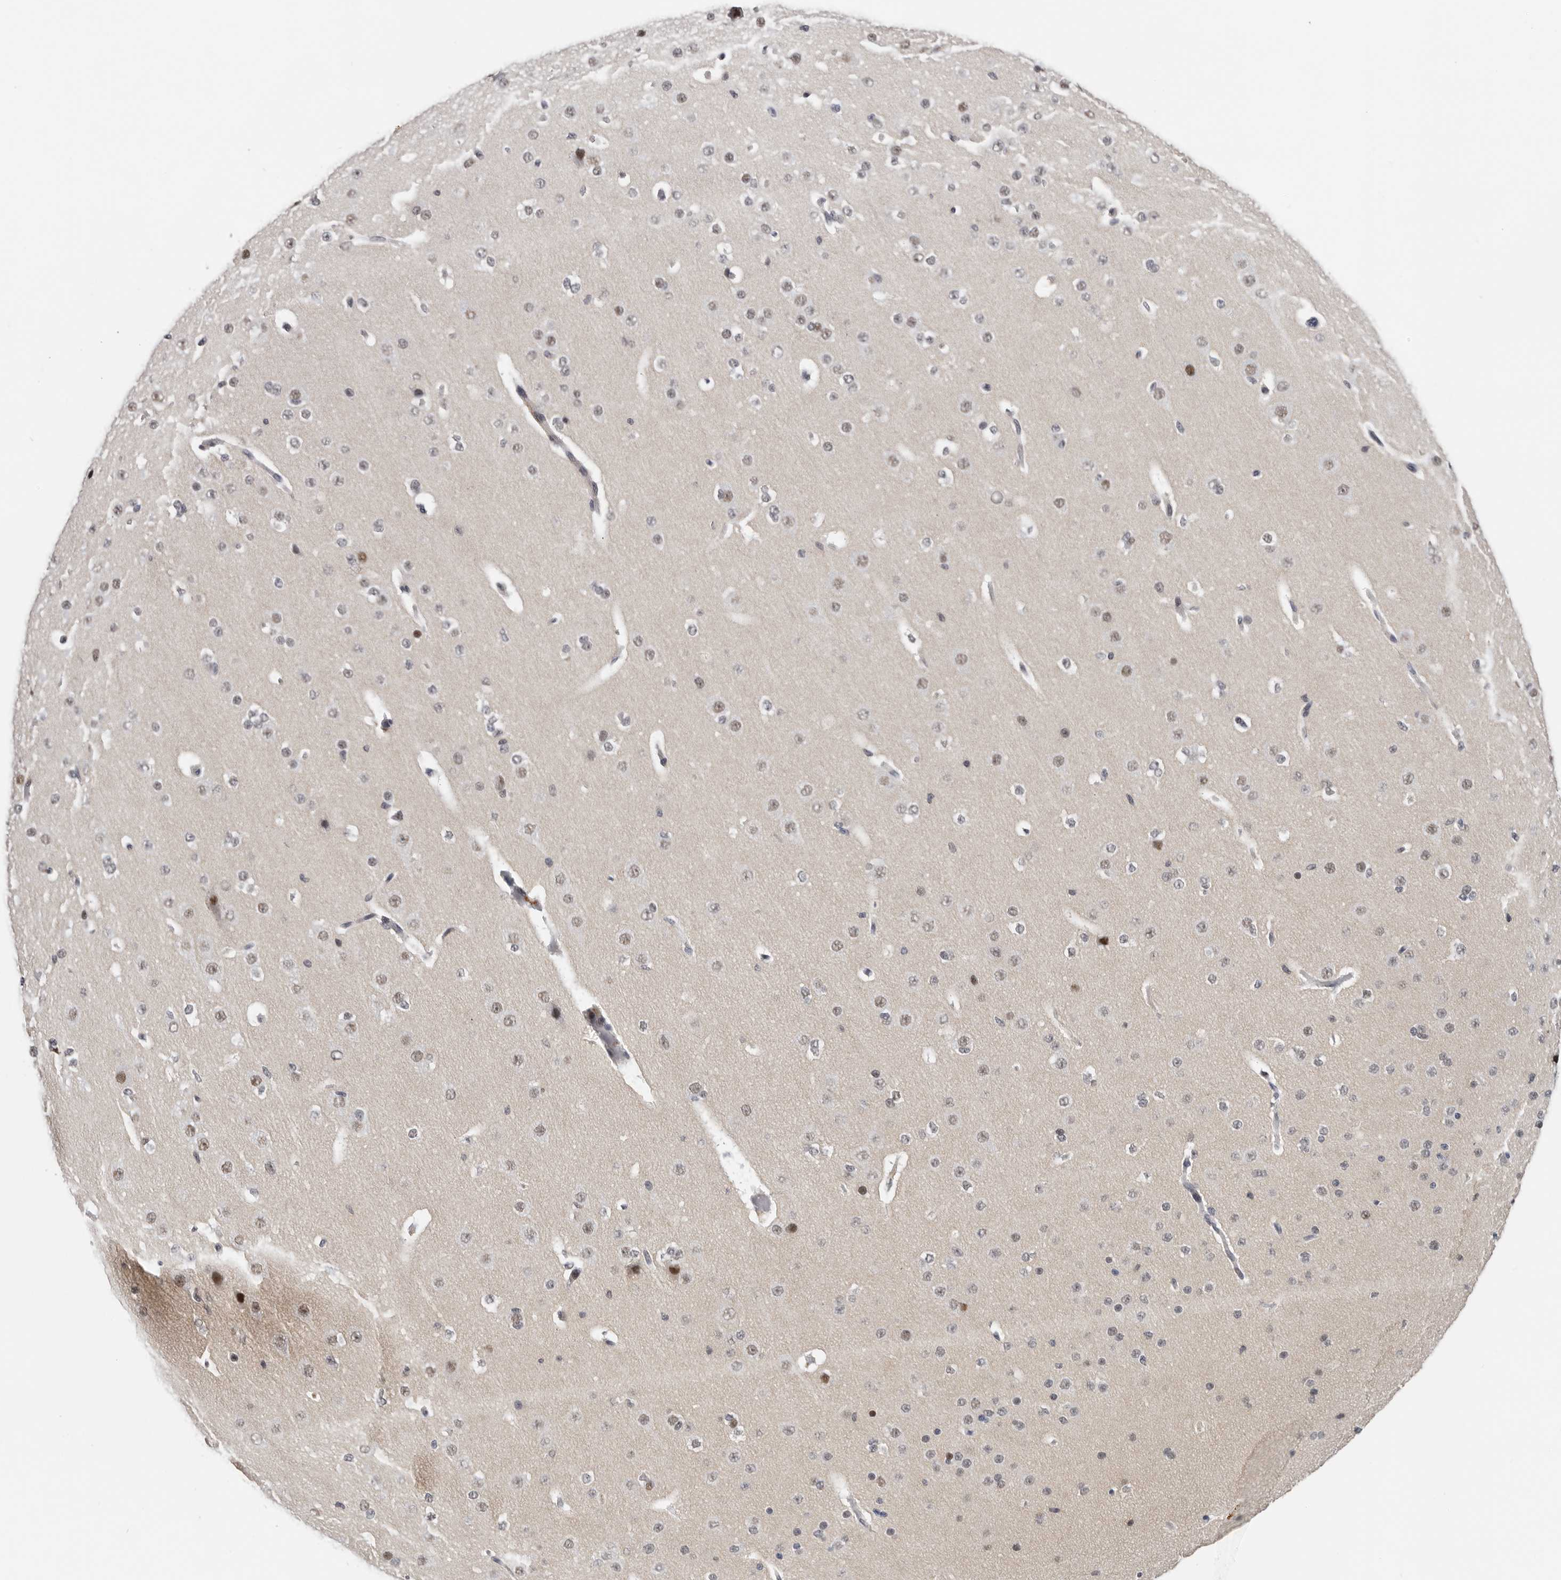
{"staining": {"intensity": "negative", "quantity": "none", "location": "none"}, "tissue": "cerebral cortex", "cell_type": "Endothelial cells", "image_type": "normal", "snomed": [{"axis": "morphology", "description": "Normal tissue, NOS"}, {"axis": "morphology", "description": "Developmental malformation"}, {"axis": "topography", "description": "Cerebral cortex"}], "caption": "Endothelial cells show no significant protein expression in unremarkable cerebral cortex. (IHC, brightfield microscopy, high magnification).", "gene": "KIF2B", "patient": {"sex": "female", "age": 30}}